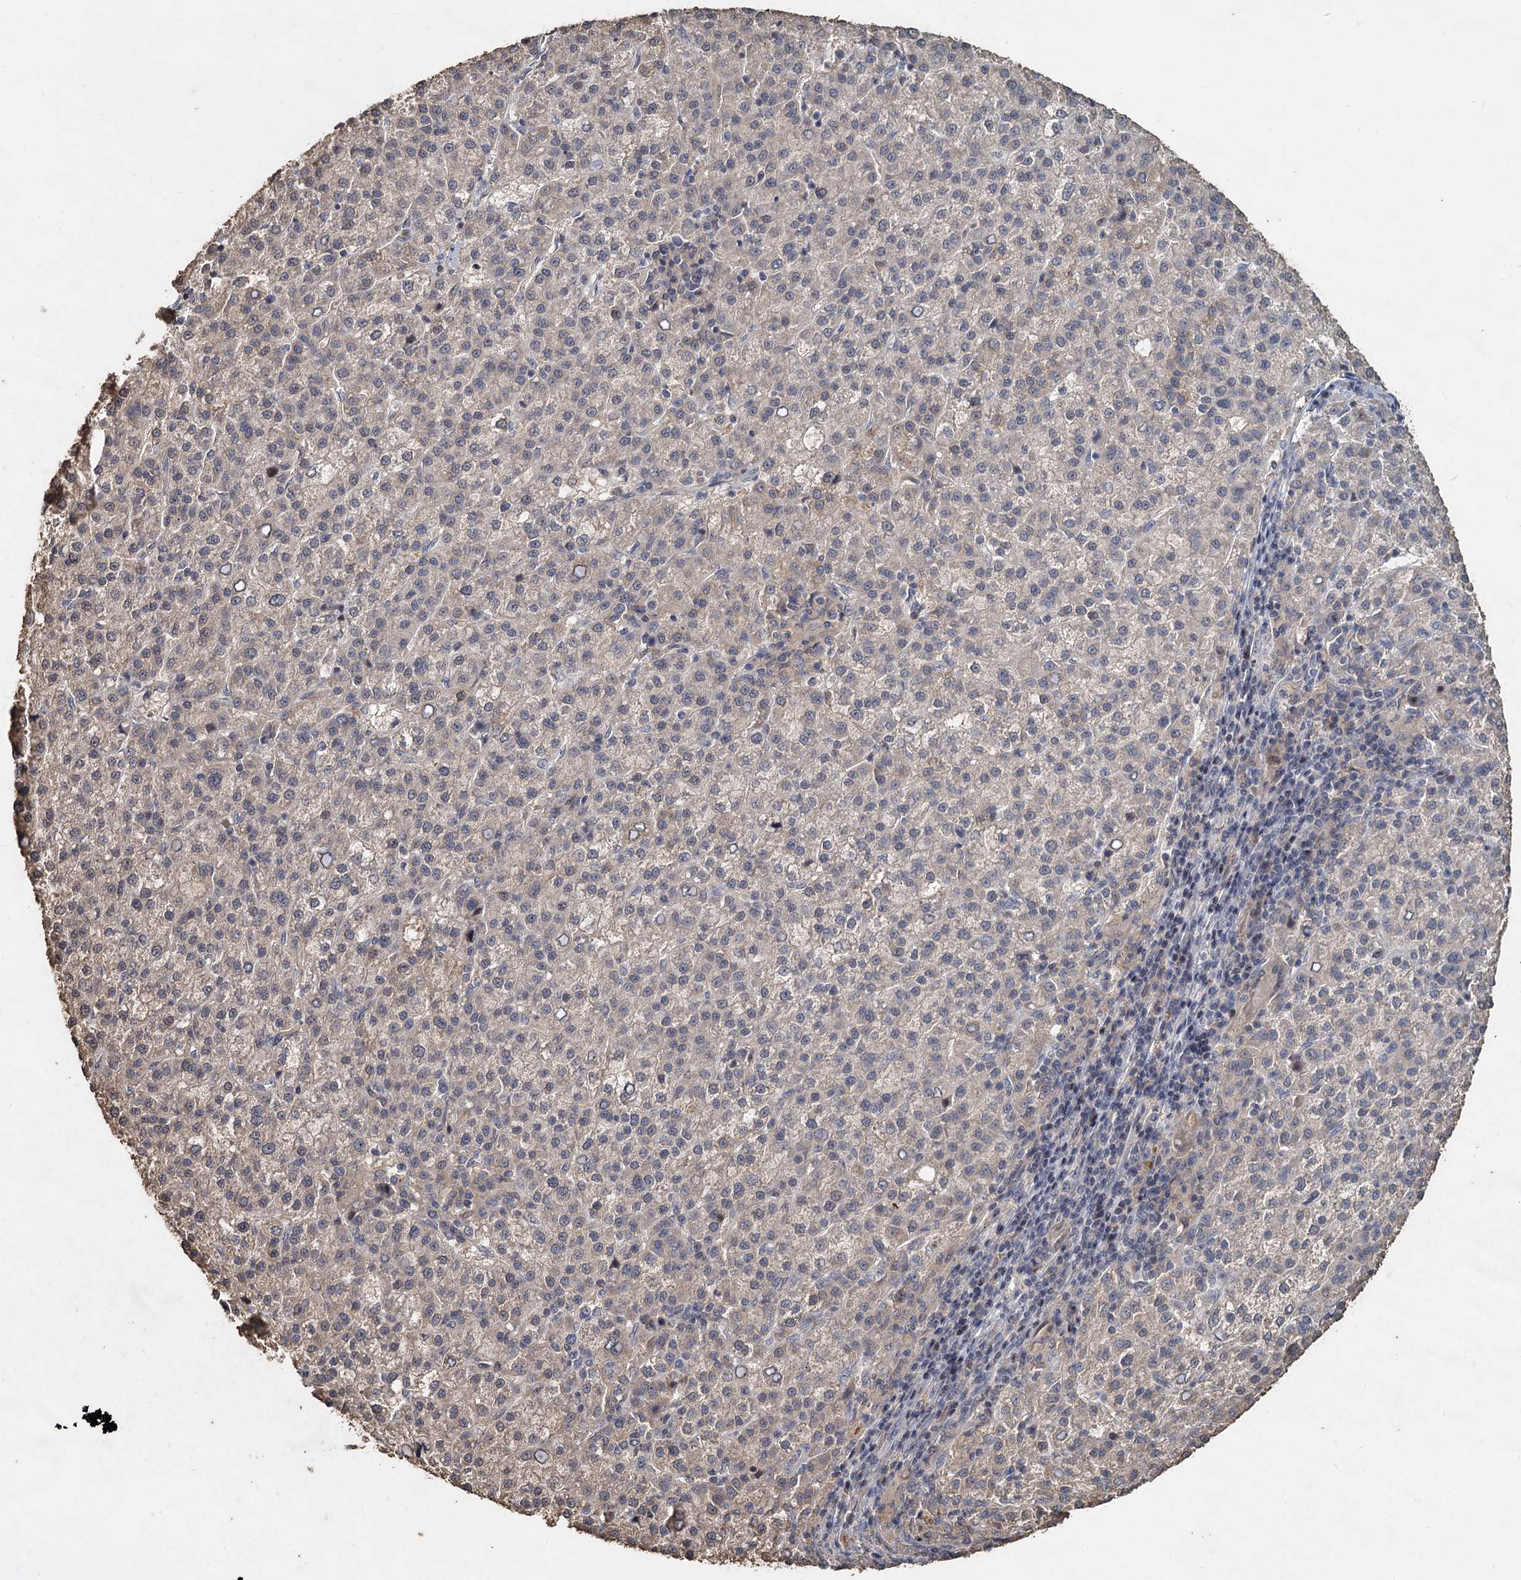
{"staining": {"intensity": "negative", "quantity": "none", "location": "none"}, "tissue": "liver cancer", "cell_type": "Tumor cells", "image_type": "cancer", "snomed": [{"axis": "morphology", "description": "Carcinoma, Hepatocellular, NOS"}, {"axis": "topography", "description": "Liver"}], "caption": "The histopathology image shows no significant positivity in tumor cells of liver hepatocellular carcinoma.", "gene": "CCDC61", "patient": {"sex": "female", "age": 58}}